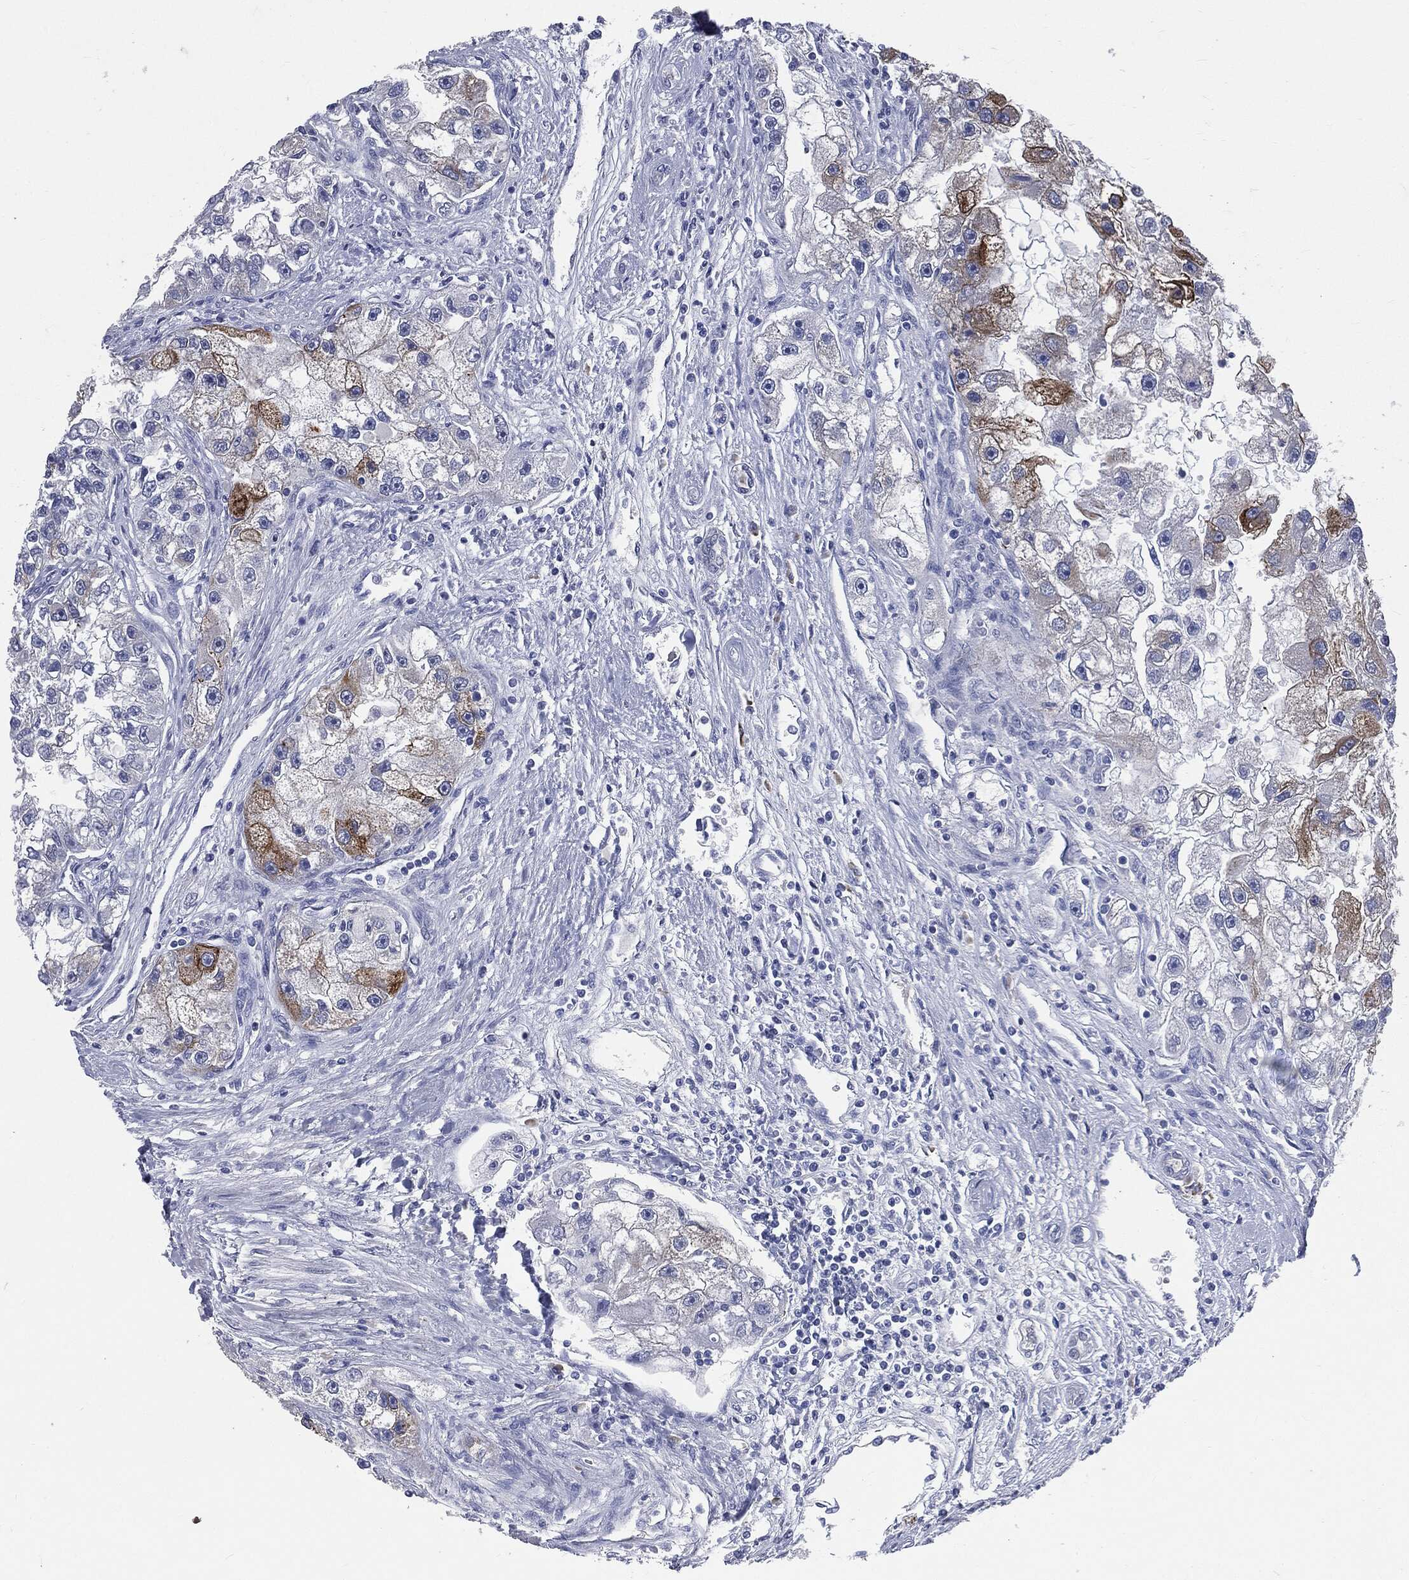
{"staining": {"intensity": "strong", "quantity": "<25%", "location": "cytoplasmic/membranous"}, "tissue": "renal cancer", "cell_type": "Tumor cells", "image_type": "cancer", "snomed": [{"axis": "morphology", "description": "Adenocarcinoma, NOS"}, {"axis": "topography", "description": "Kidney"}], "caption": "DAB (3,3'-diaminobenzidine) immunohistochemical staining of human renal cancer (adenocarcinoma) displays strong cytoplasmic/membranous protein expression in approximately <25% of tumor cells. Immunohistochemistry (ihc) stains the protein of interest in brown and the nuclei are stained blue.", "gene": "PTGS2", "patient": {"sex": "male", "age": 63}}